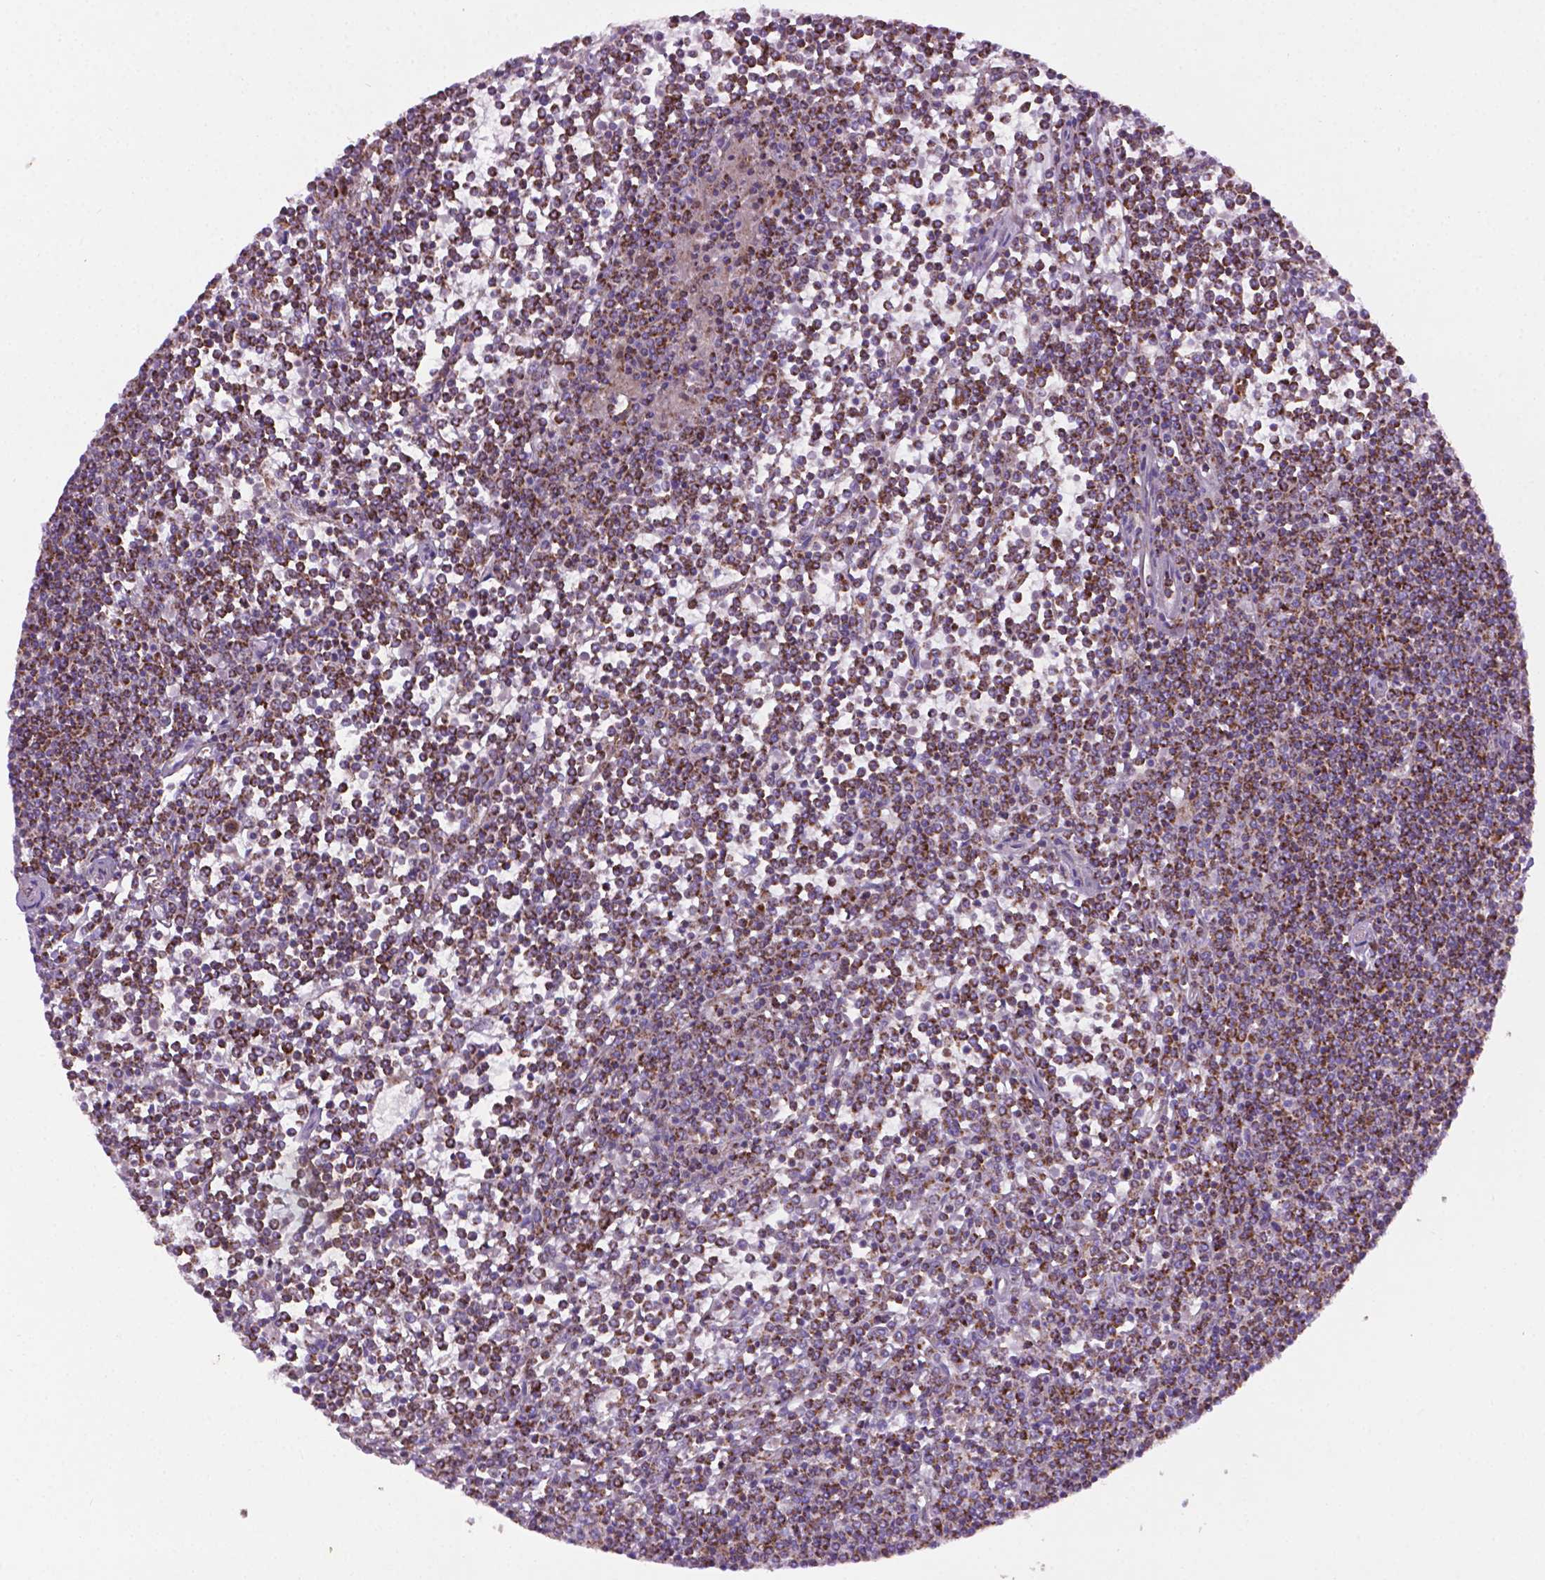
{"staining": {"intensity": "strong", "quantity": ">75%", "location": "cytoplasmic/membranous"}, "tissue": "lymphoma", "cell_type": "Tumor cells", "image_type": "cancer", "snomed": [{"axis": "morphology", "description": "Malignant lymphoma, non-Hodgkin's type, Low grade"}, {"axis": "topography", "description": "Spleen"}], "caption": "Protein staining exhibits strong cytoplasmic/membranous expression in approximately >75% of tumor cells in low-grade malignant lymphoma, non-Hodgkin's type.", "gene": "ILVBL", "patient": {"sex": "female", "age": 19}}